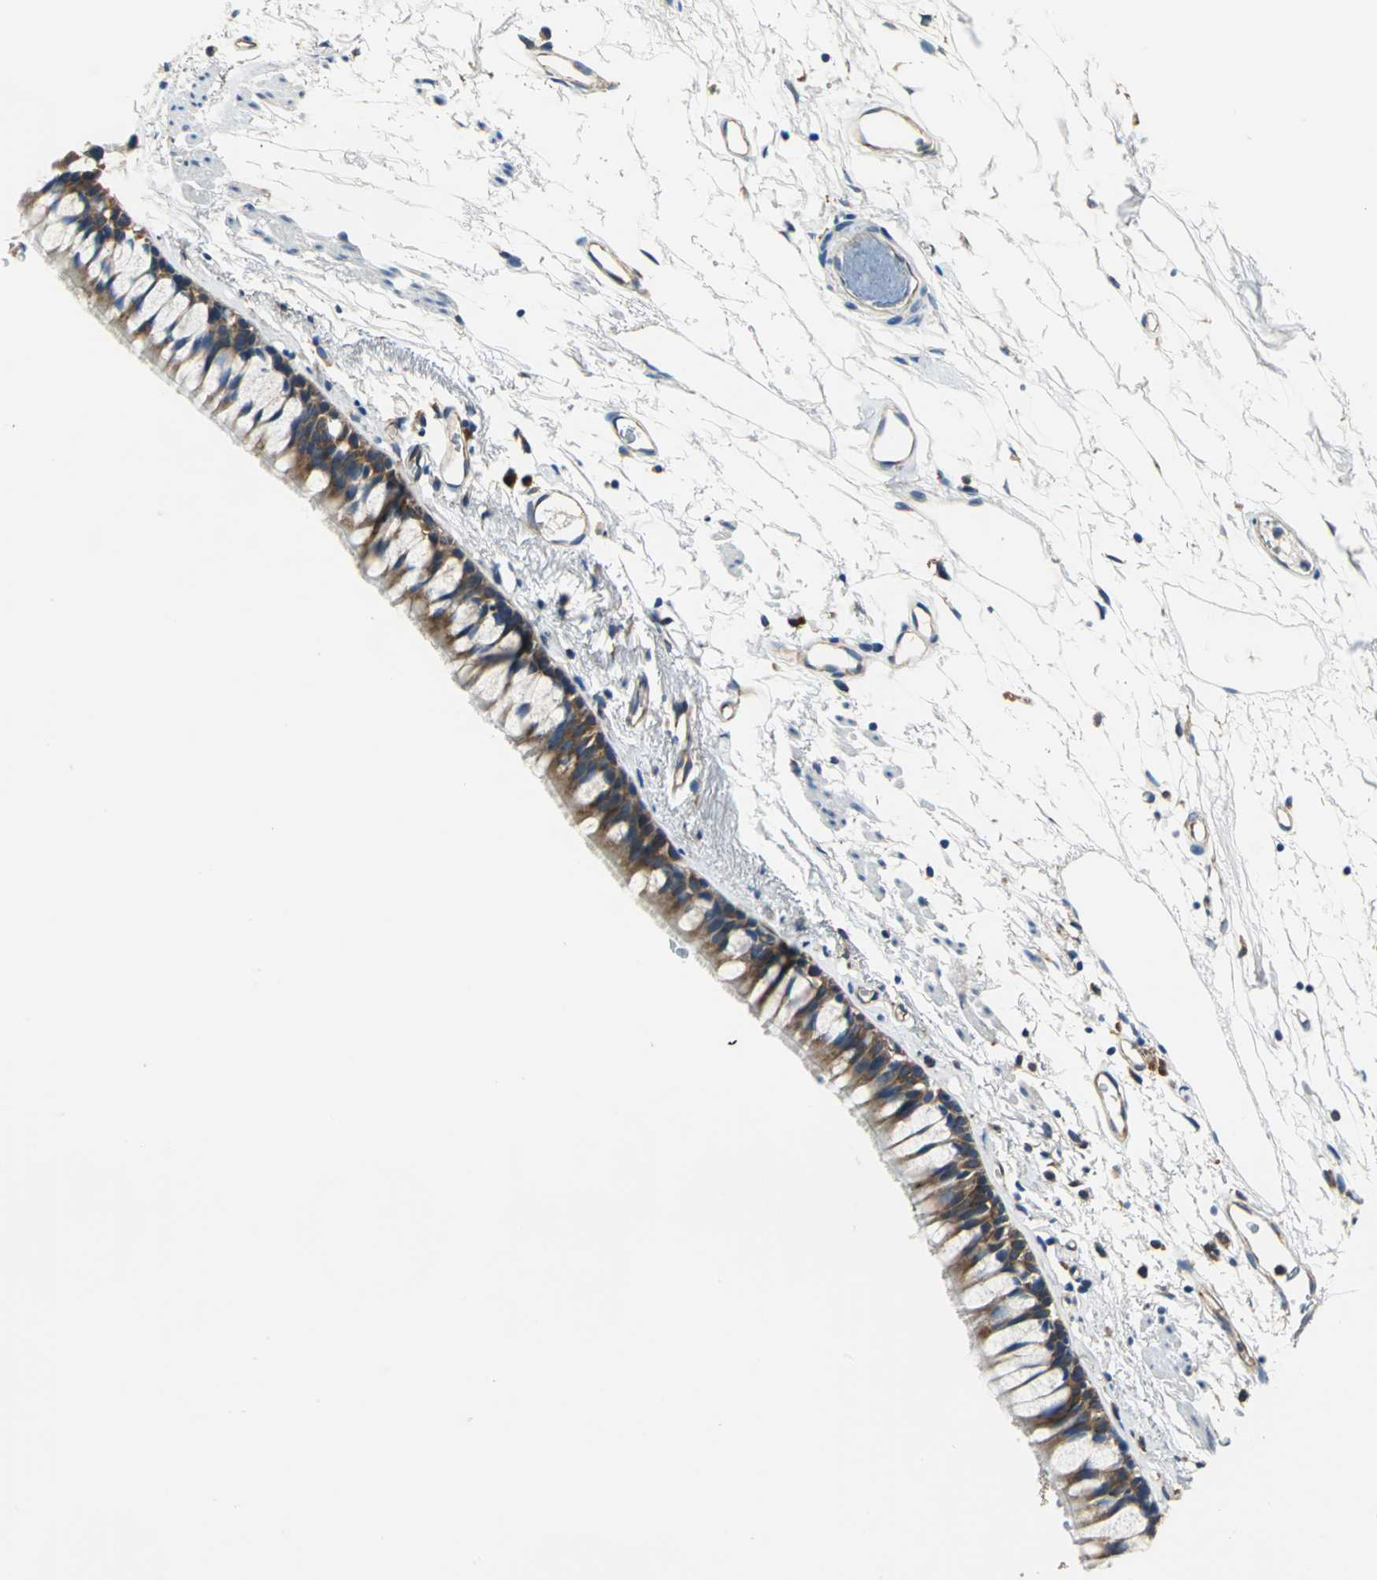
{"staining": {"intensity": "strong", "quantity": ">75%", "location": "cytoplasmic/membranous"}, "tissue": "bronchus", "cell_type": "Respiratory epithelial cells", "image_type": "normal", "snomed": [{"axis": "morphology", "description": "Normal tissue, NOS"}, {"axis": "topography", "description": "Bronchus"}], "caption": "This is a histology image of immunohistochemistry (IHC) staining of normal bronchus, which shows strong positivity in the cytoplasmic/membranous of respiratory epithelial cells.", "gene": "TRIM25", "patient": {"sex": "female", "age": 73}}